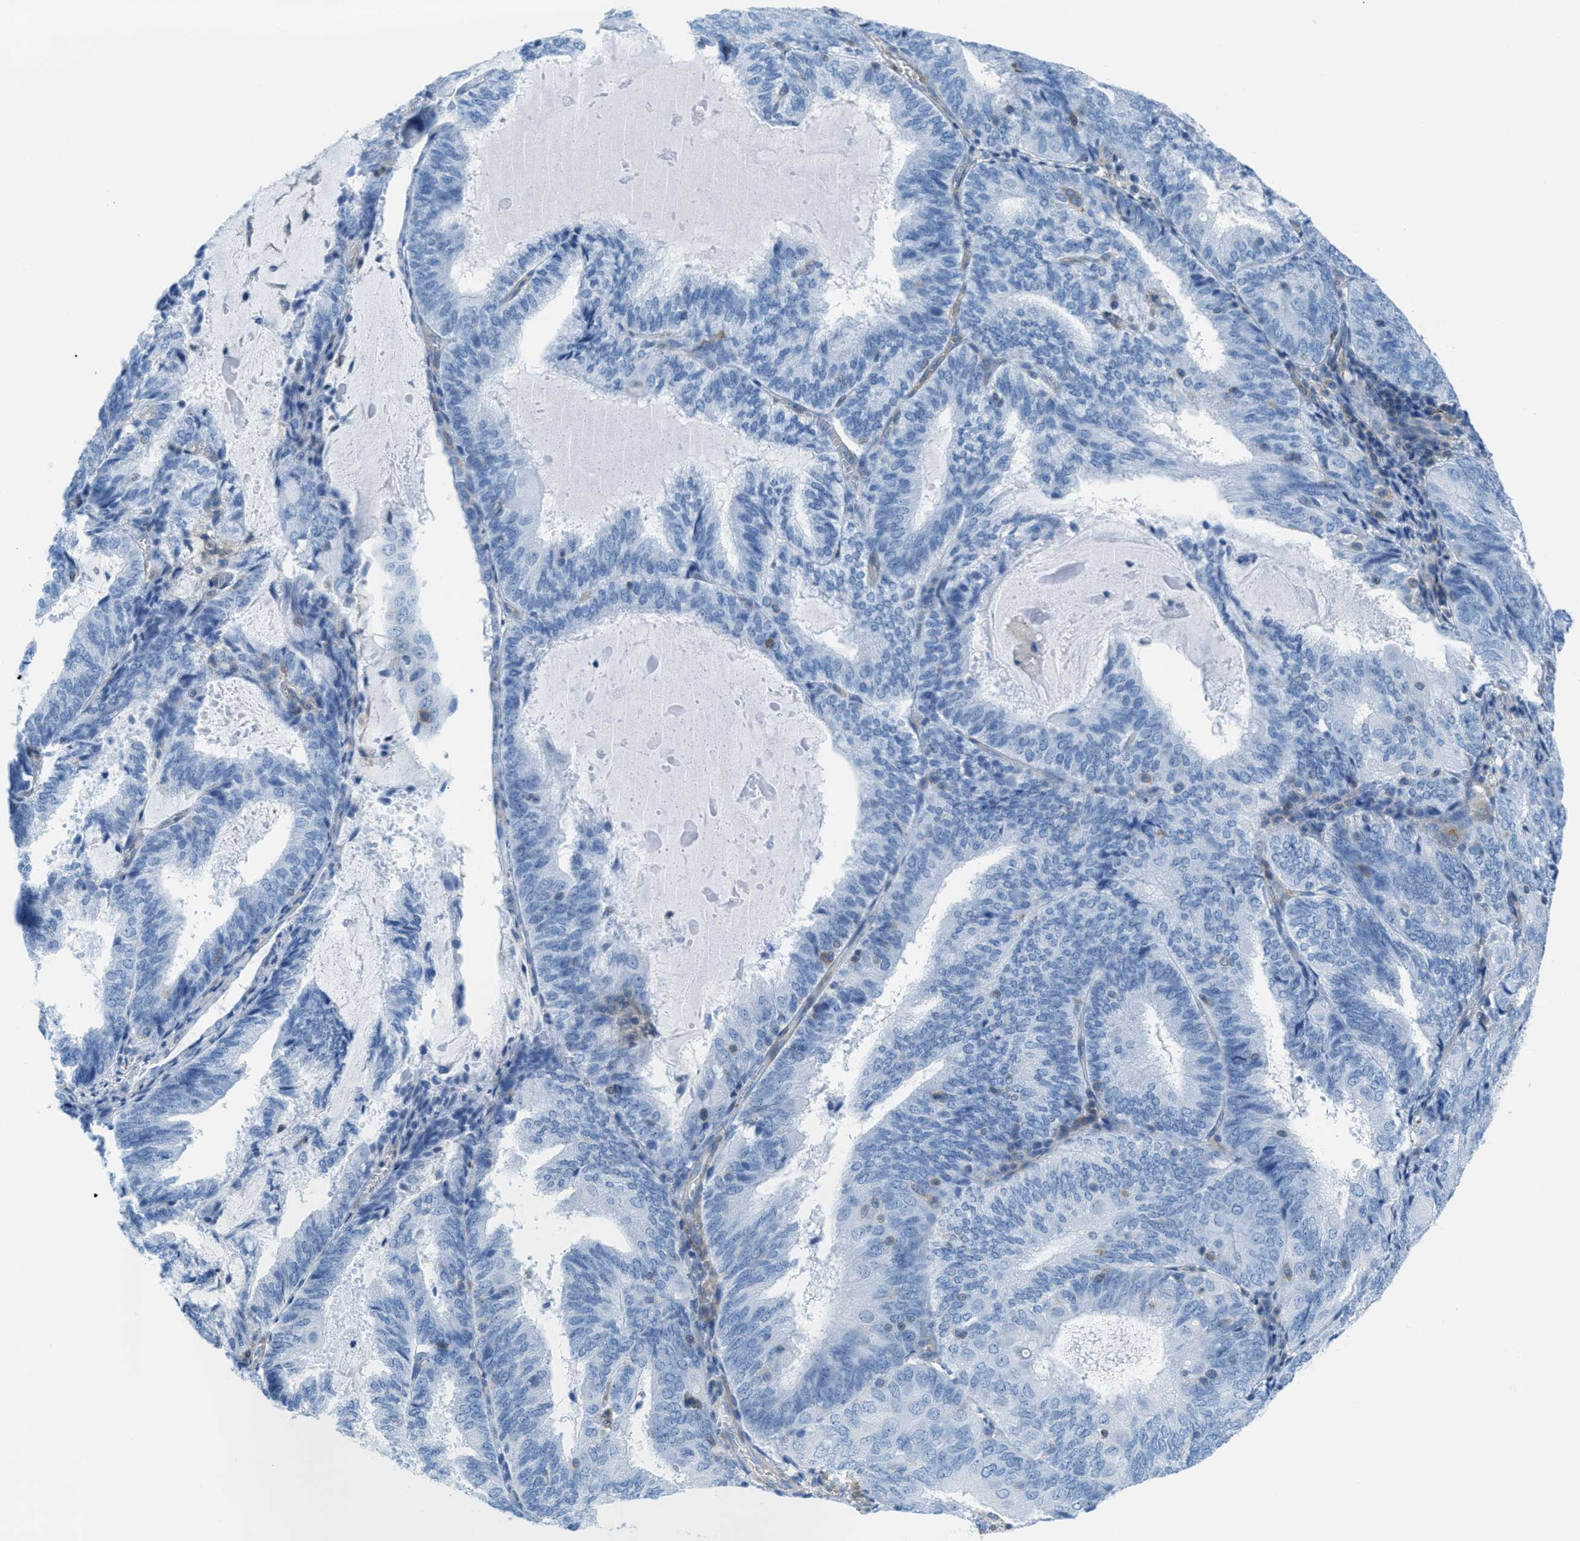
{"staining": {"intensity": "negative", "quantity": "none", "location": "none"}, "tissue": "endometrial cancer", "cell_type": "Tumor cells", "image_type": "cancer", "snomed": [{"axis": "morphology", "description": "Adenocarcinoma, NOS"}, {"axis": "topography", "description": "Endometrium"}], "caption": "Tumor cells show no significant positivity in adenocarcinoma (endometrial). (DAB (3,3'-diaminobenzidine) immunohistochemistry (IHC) with hematoxylin counter stain).", "gene": "MAPRE2", "patient": {"sex": "female", "age": 81}}